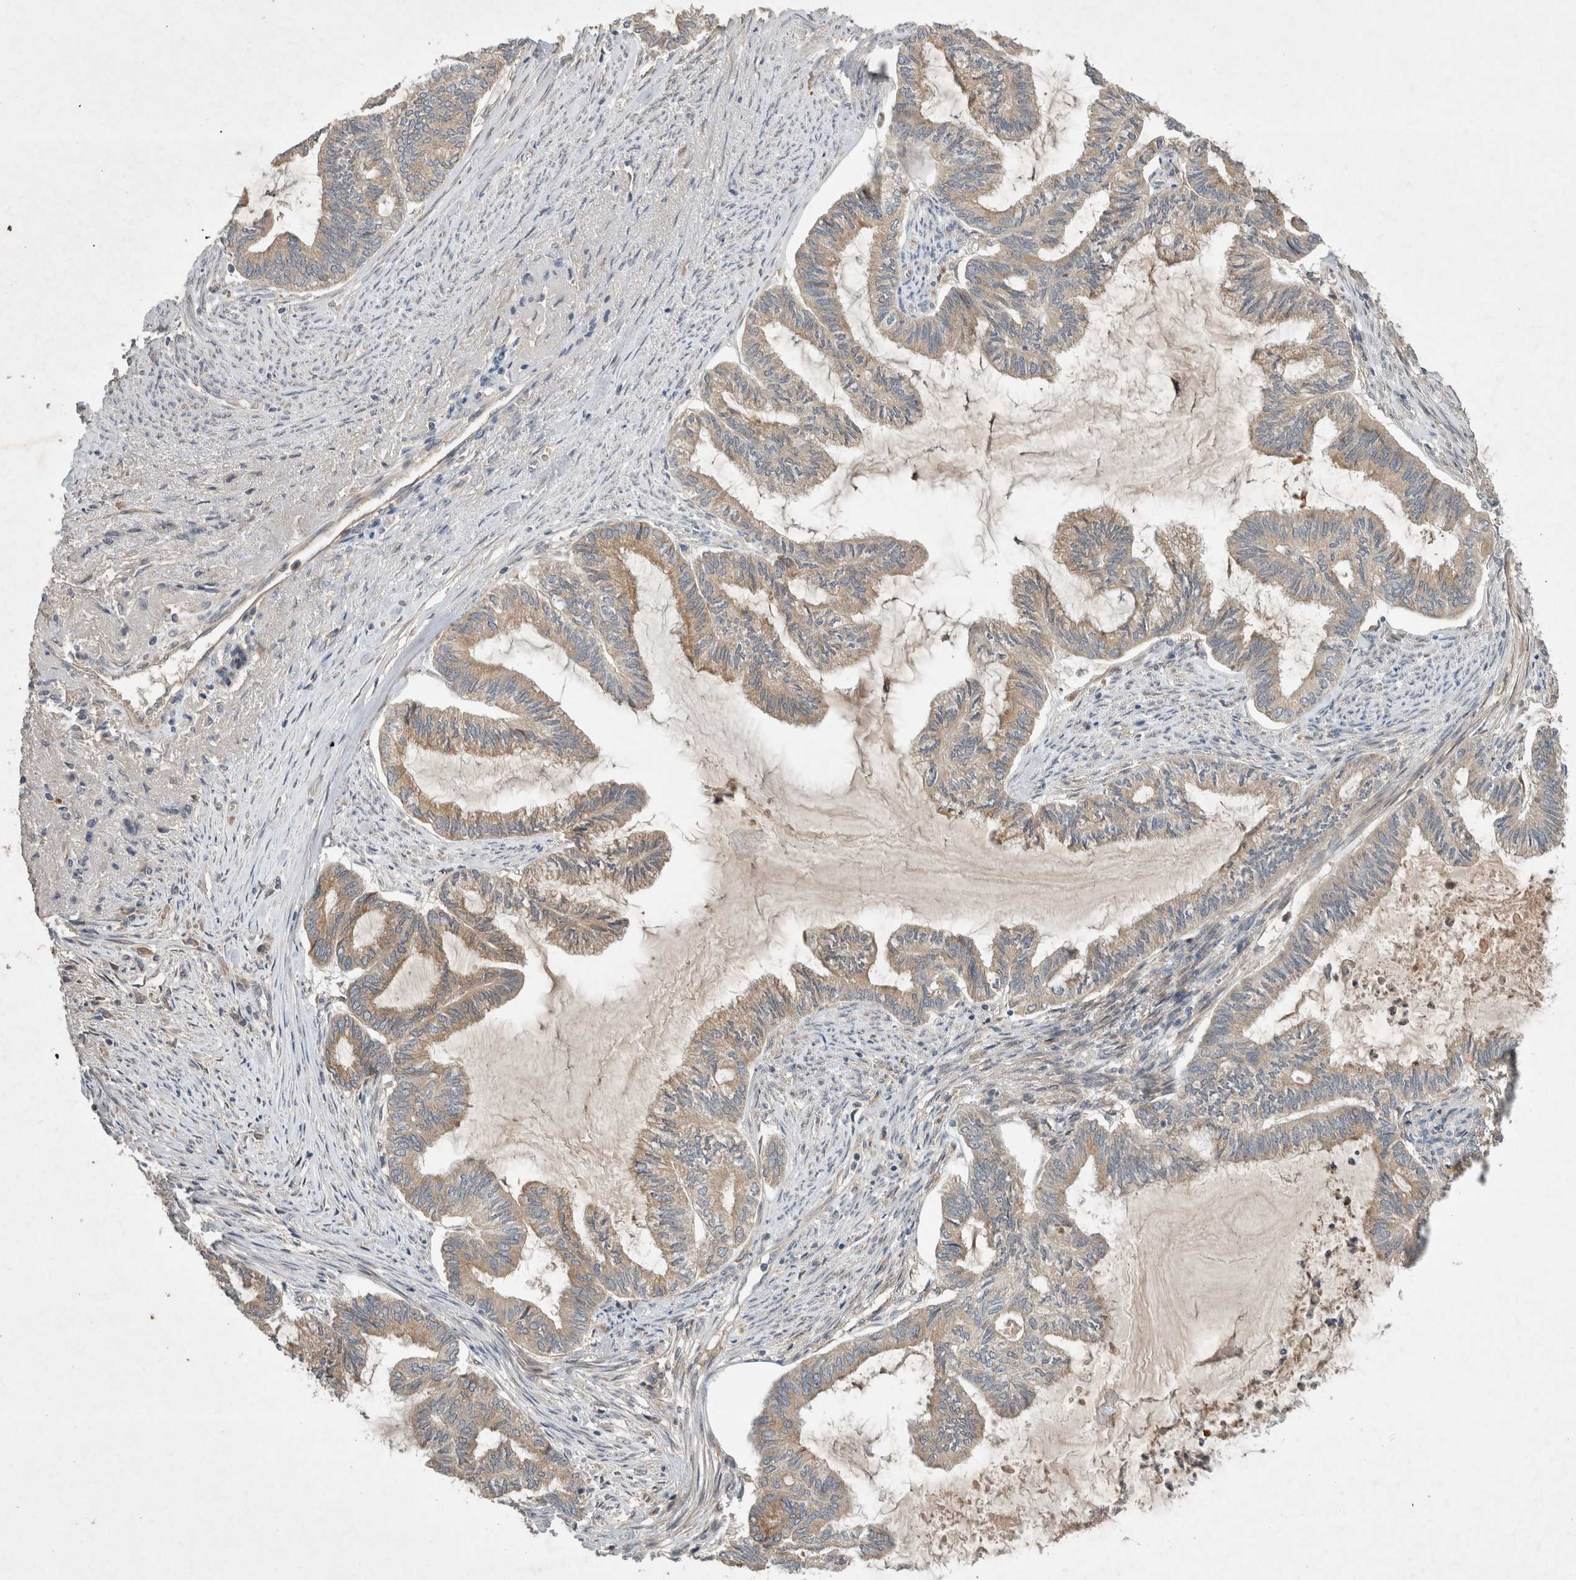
{"staining": {"intensity": "weak", "quantity": ">75%", "location": "cytoplasmic/membranous"}, "tissue": "endometrial cancer", "cell_type": "Tumor cells", "image_type": "cancer", "snomed": [{"axis": "morphology", "description": "Adenocarcinoma, NOS"}, {"axis": "topography", "description": "Endometrium"}], "caption": "This is a micrograph of immunohistochemistry staining of adenocarcinoma (endometrial), which shows weak positivity in the cytoplasmic/membranous of tumor cells.", "gene": "ARMC9", "patient": {"sex": "female", "age": 86}}